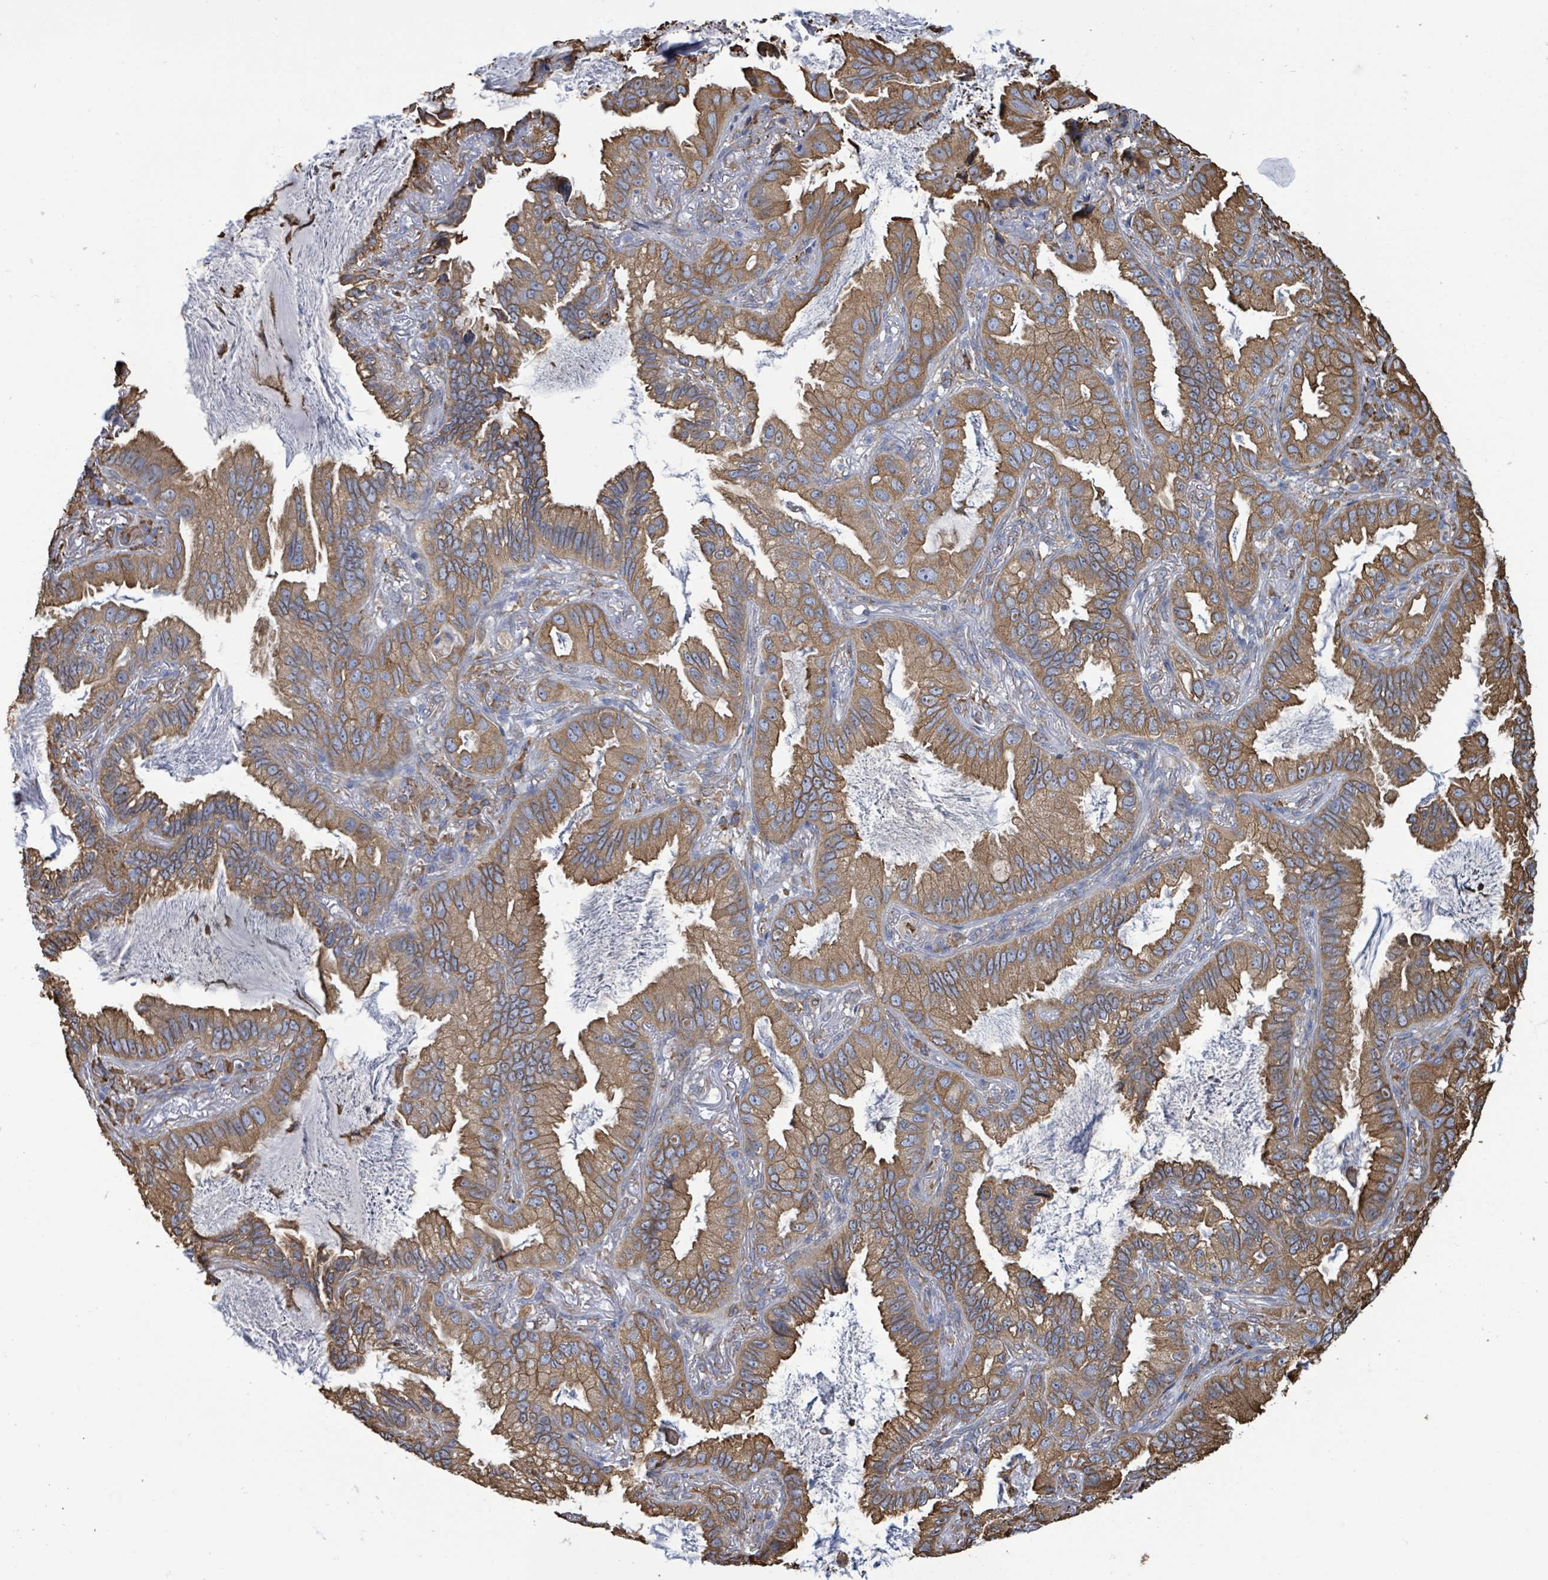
{"staining": {"intensity": "moderate", "quantity": ">75%", "location": "cytoplasmic/membranous"}, "tissue": "lung cancer", "cell_type": "Tumor cells", "image_type": "cancer", "snomed": [{"axis": "morphology", "description": "Adenocarcinoma, NOS"}, {"axis": "topography", "description": "Lung"}], "caption": "Human lung cancer stained with a protein marker exhibits moderate staining in tumor cells.", "gene": "RFPL4A", "patient": {"sex": "female", "age": 69}}